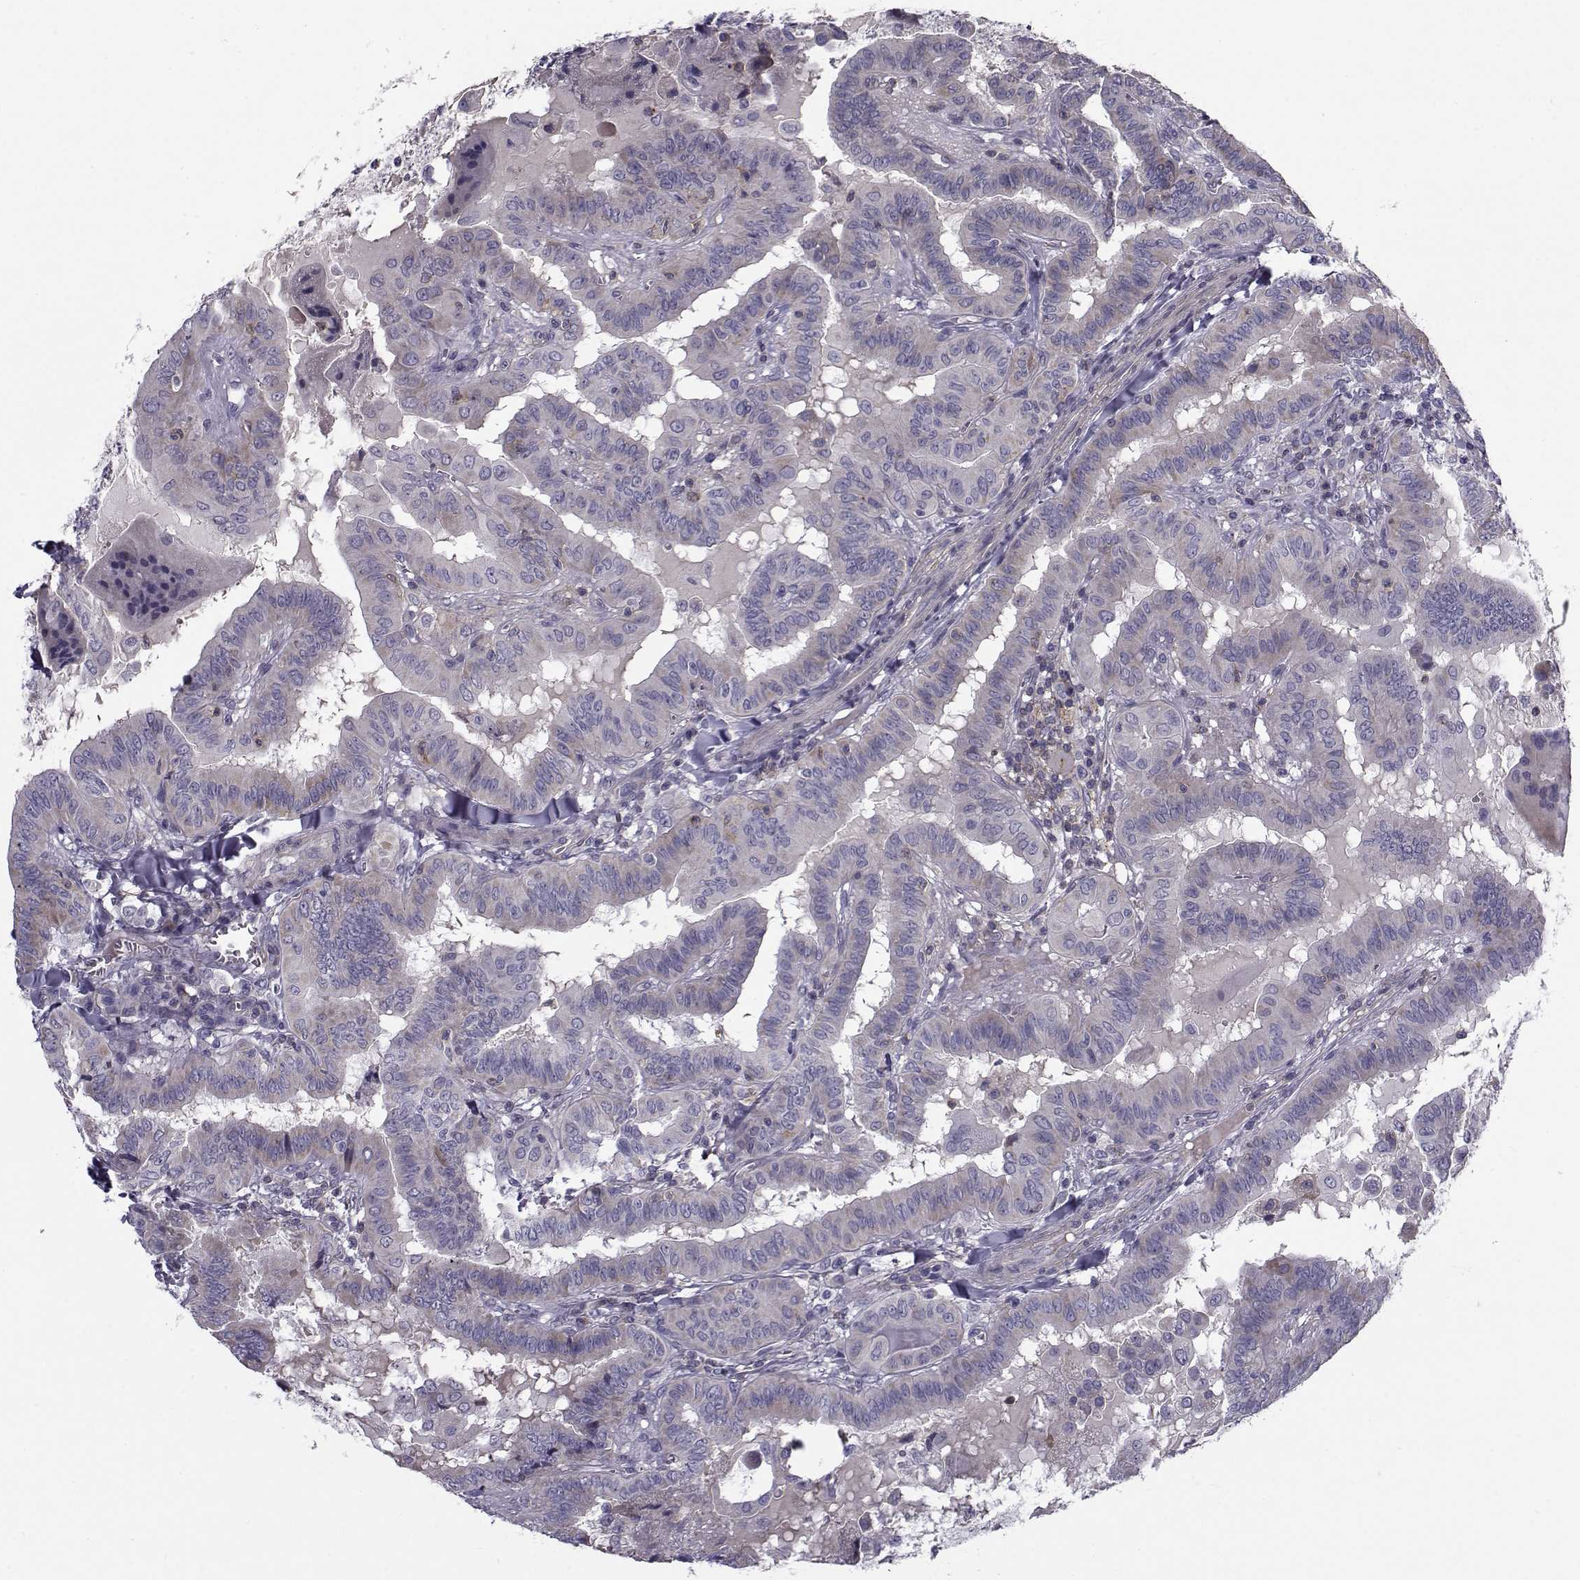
{"staining": {"intensity": "weak", "quantity": "<25%", "location": "cytoplasmic/membranous"}, "tissue": "thyroid cancer", "cell_type": "Tumor cells", "image_type": "cancer", "snomed": [{"axis": "morphology", "description": "Papillary adenocarcinoma, NOS"}, {"axis": "topography", "description": "Thyroid gland"}], "caption": "A high-resolution micrograph shows immunohistochemistry staining of papillary adenocarcinoma (thyroid), which shows no significant expression in tumor cells.", "gene": "LRRC27", "patient": {"sex": "female", "age": 37}}